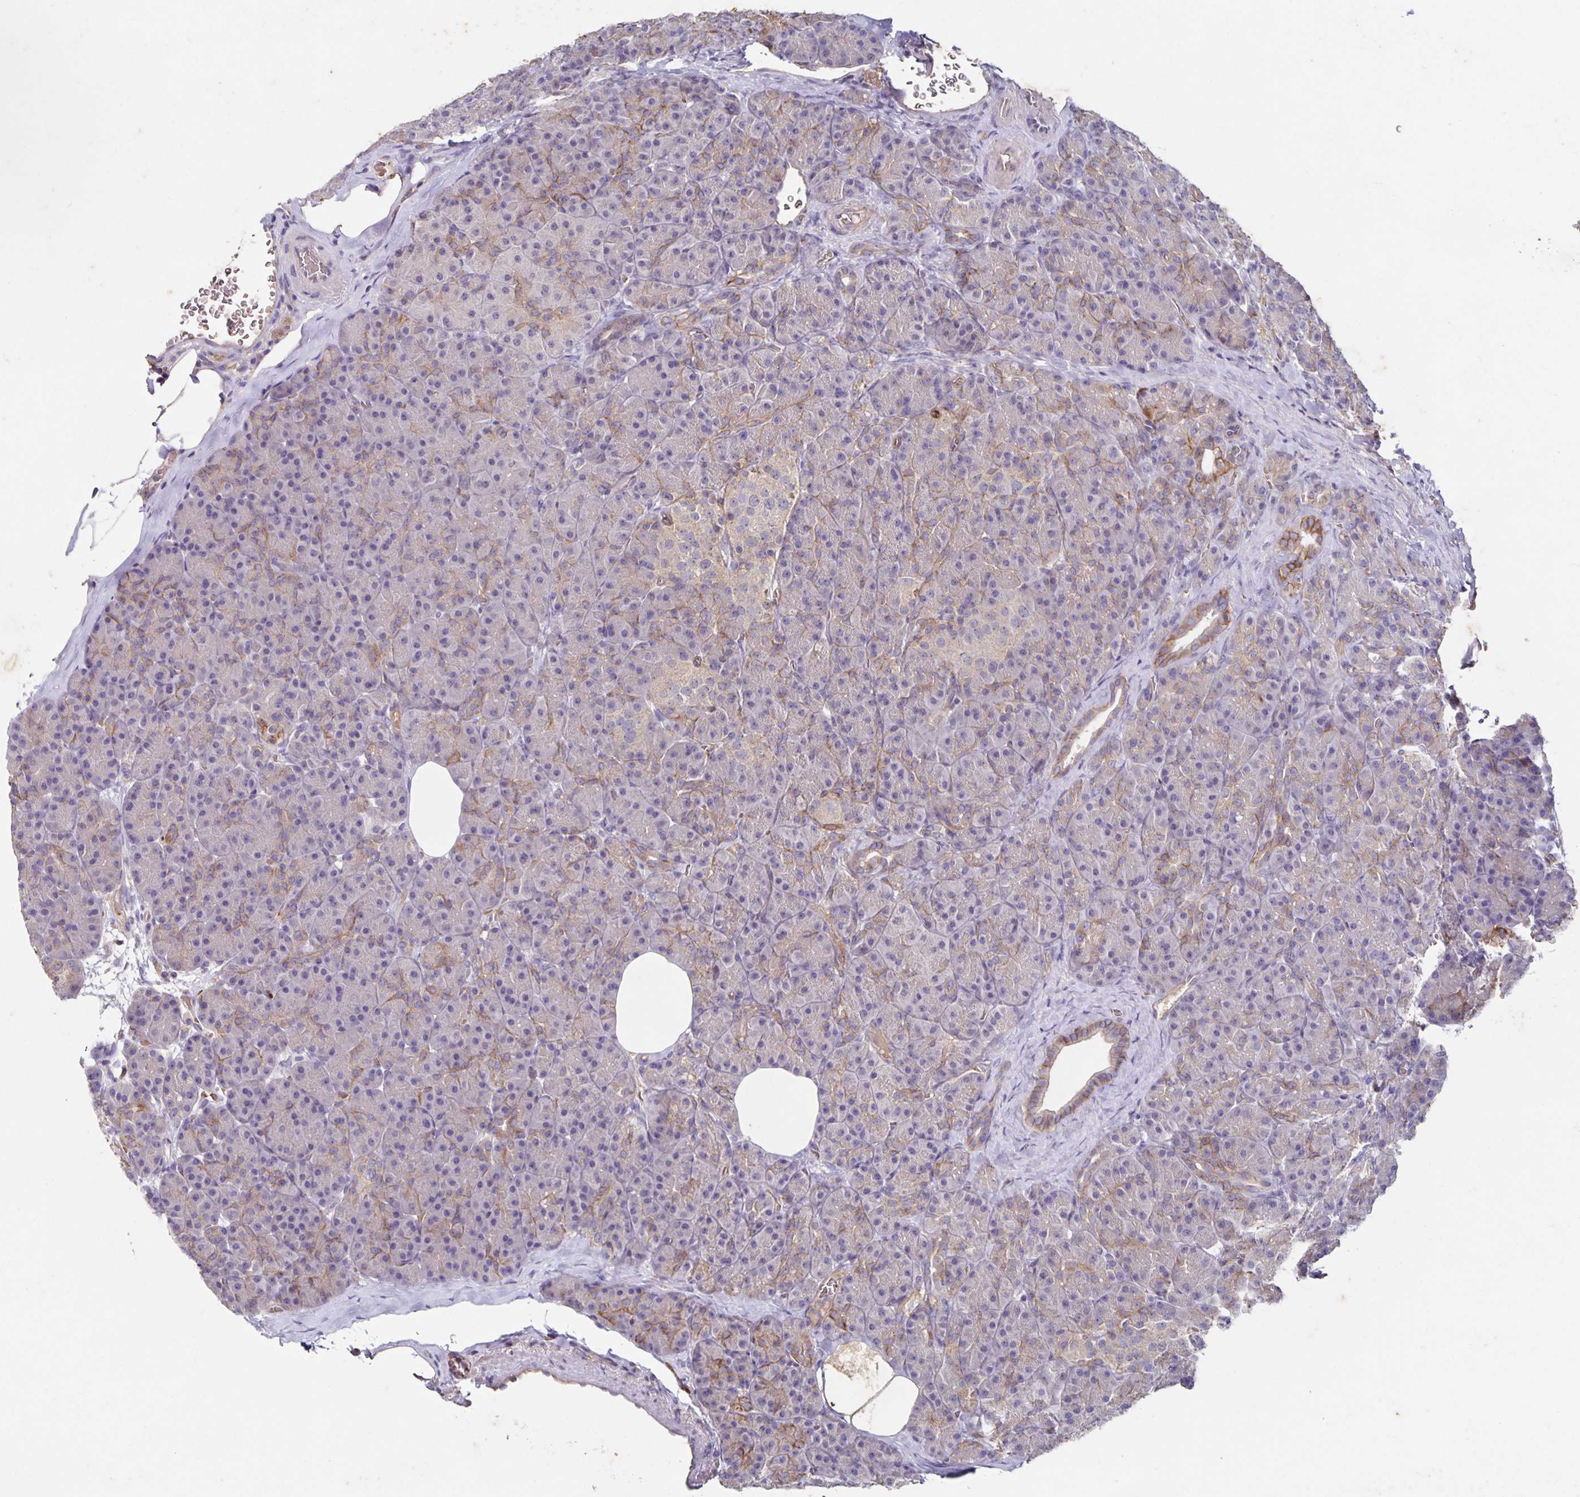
{"staining": {"intensity": "moderate", "quantity": "<25%", "location": "cytoplasmic/membranous"}, "tissue": "pancreas", "cell_type": "Exocrine glandular cells", "image_type": "normal", "snomed": [{"axis": "morphology", "description": "Normal tissue, NOS"}, {"axis": "topography", "description": "Pancreas"}], "caption": "Protein expression analysis of normal human pancreas reveals moderate cytoplasmic/membranous expression in approximately <25% of exocrine glandular cells. The protein of interest is shown in brown color, while the nuclei are stained blue.", "gene": "ITGA2", "patient": {"sex": "male", "age": 57}}